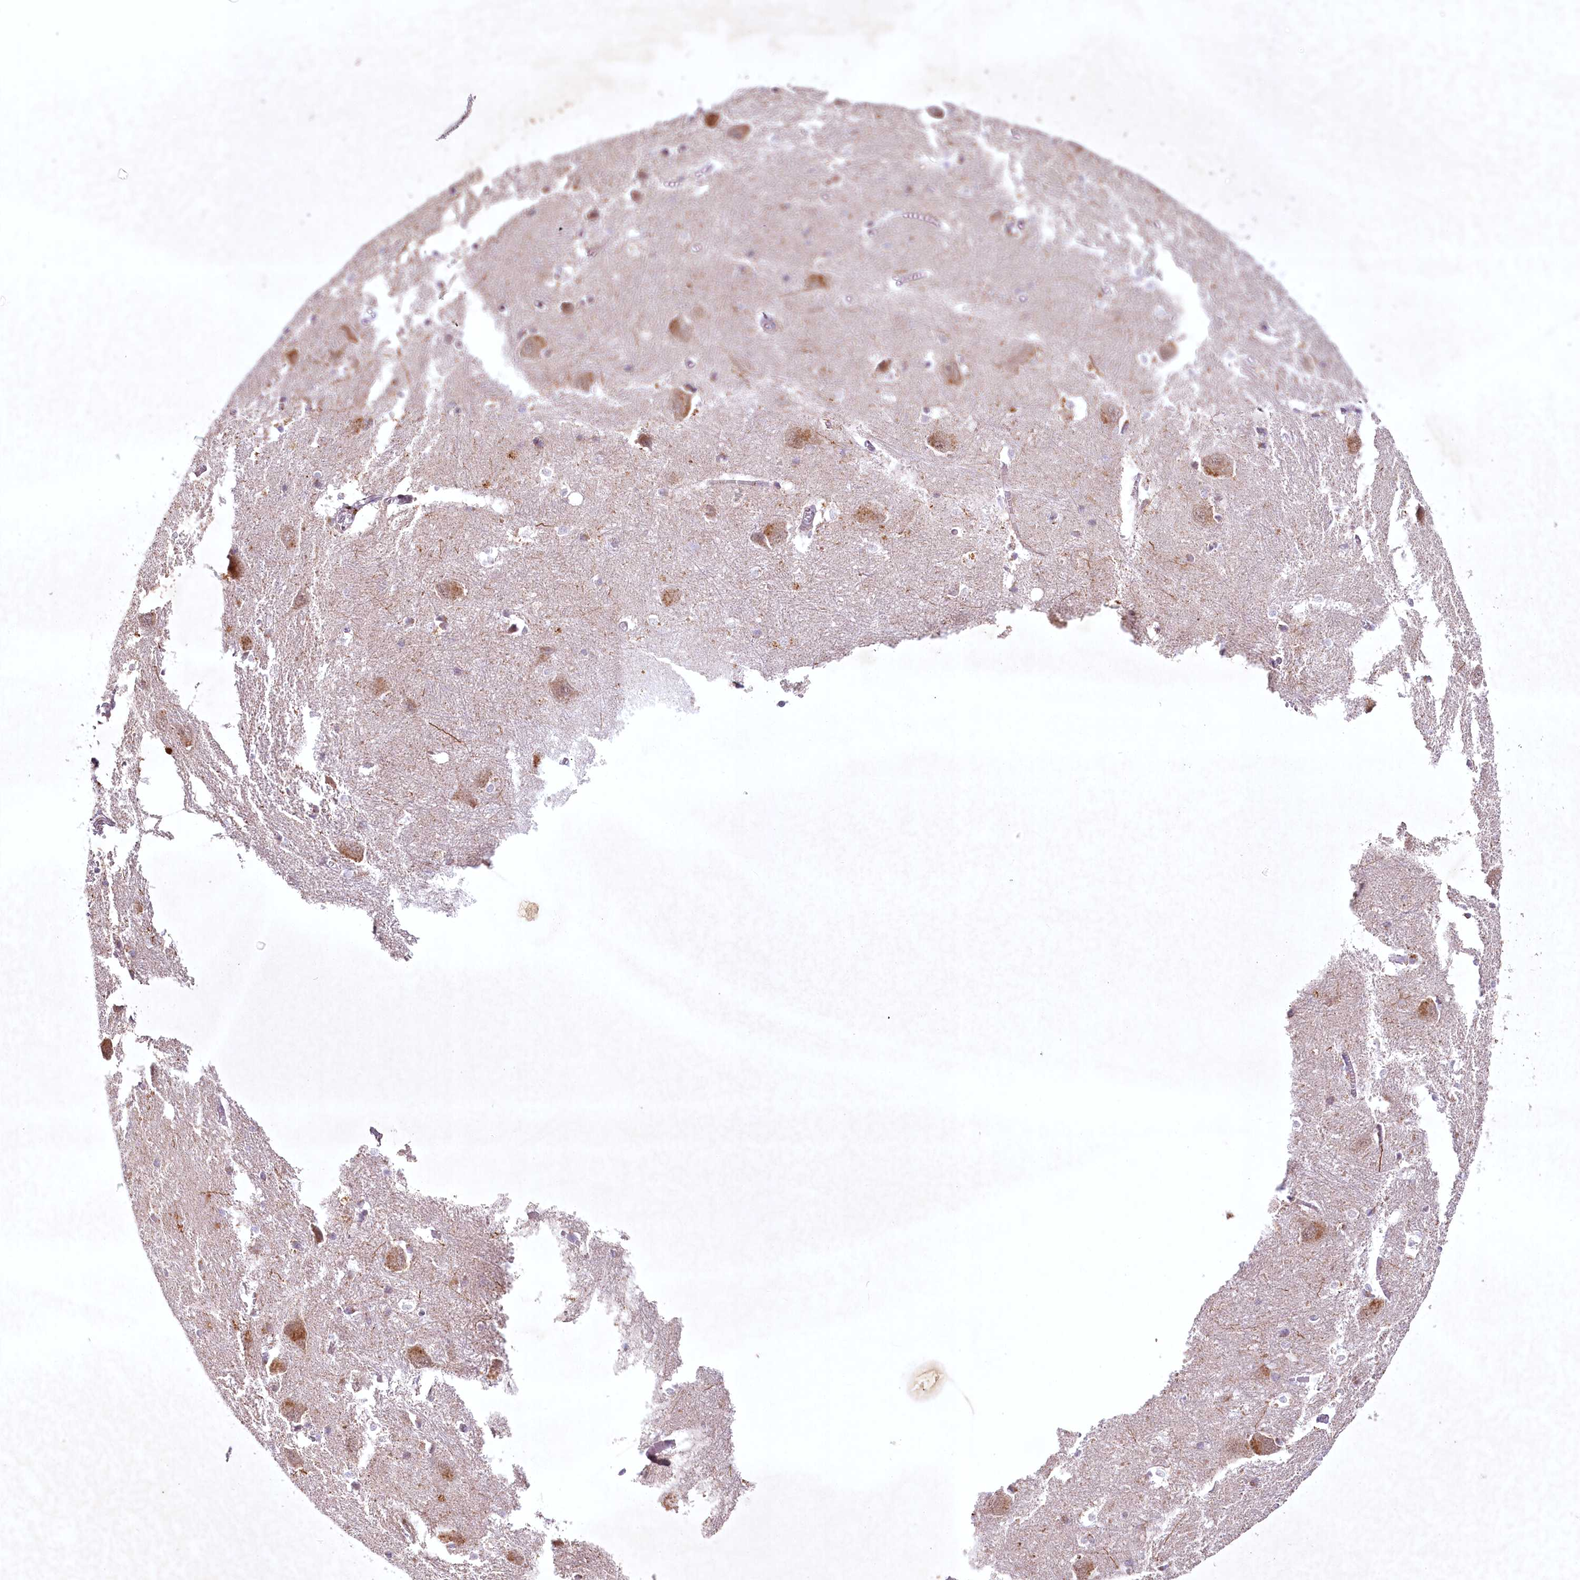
{"staining": {"intensity": "weak", "quantity": "<25%", "location": "cytoplasmic/membranous"}, "tissue": "caudate", "cell_type": "Glial cells", "image_type": "normal", "snomed": [{"axis": "morphology", "description": "Normal tissue, NOS"}, {"axis": "topography", "description": "Lateral ventricle wall"}], "caption": "Immunohistochemical staining of normal human caudate displays no significant positivity in glial cells.", "gene": "MRPL44", "patient": {"sex": "male", "age": 37}}